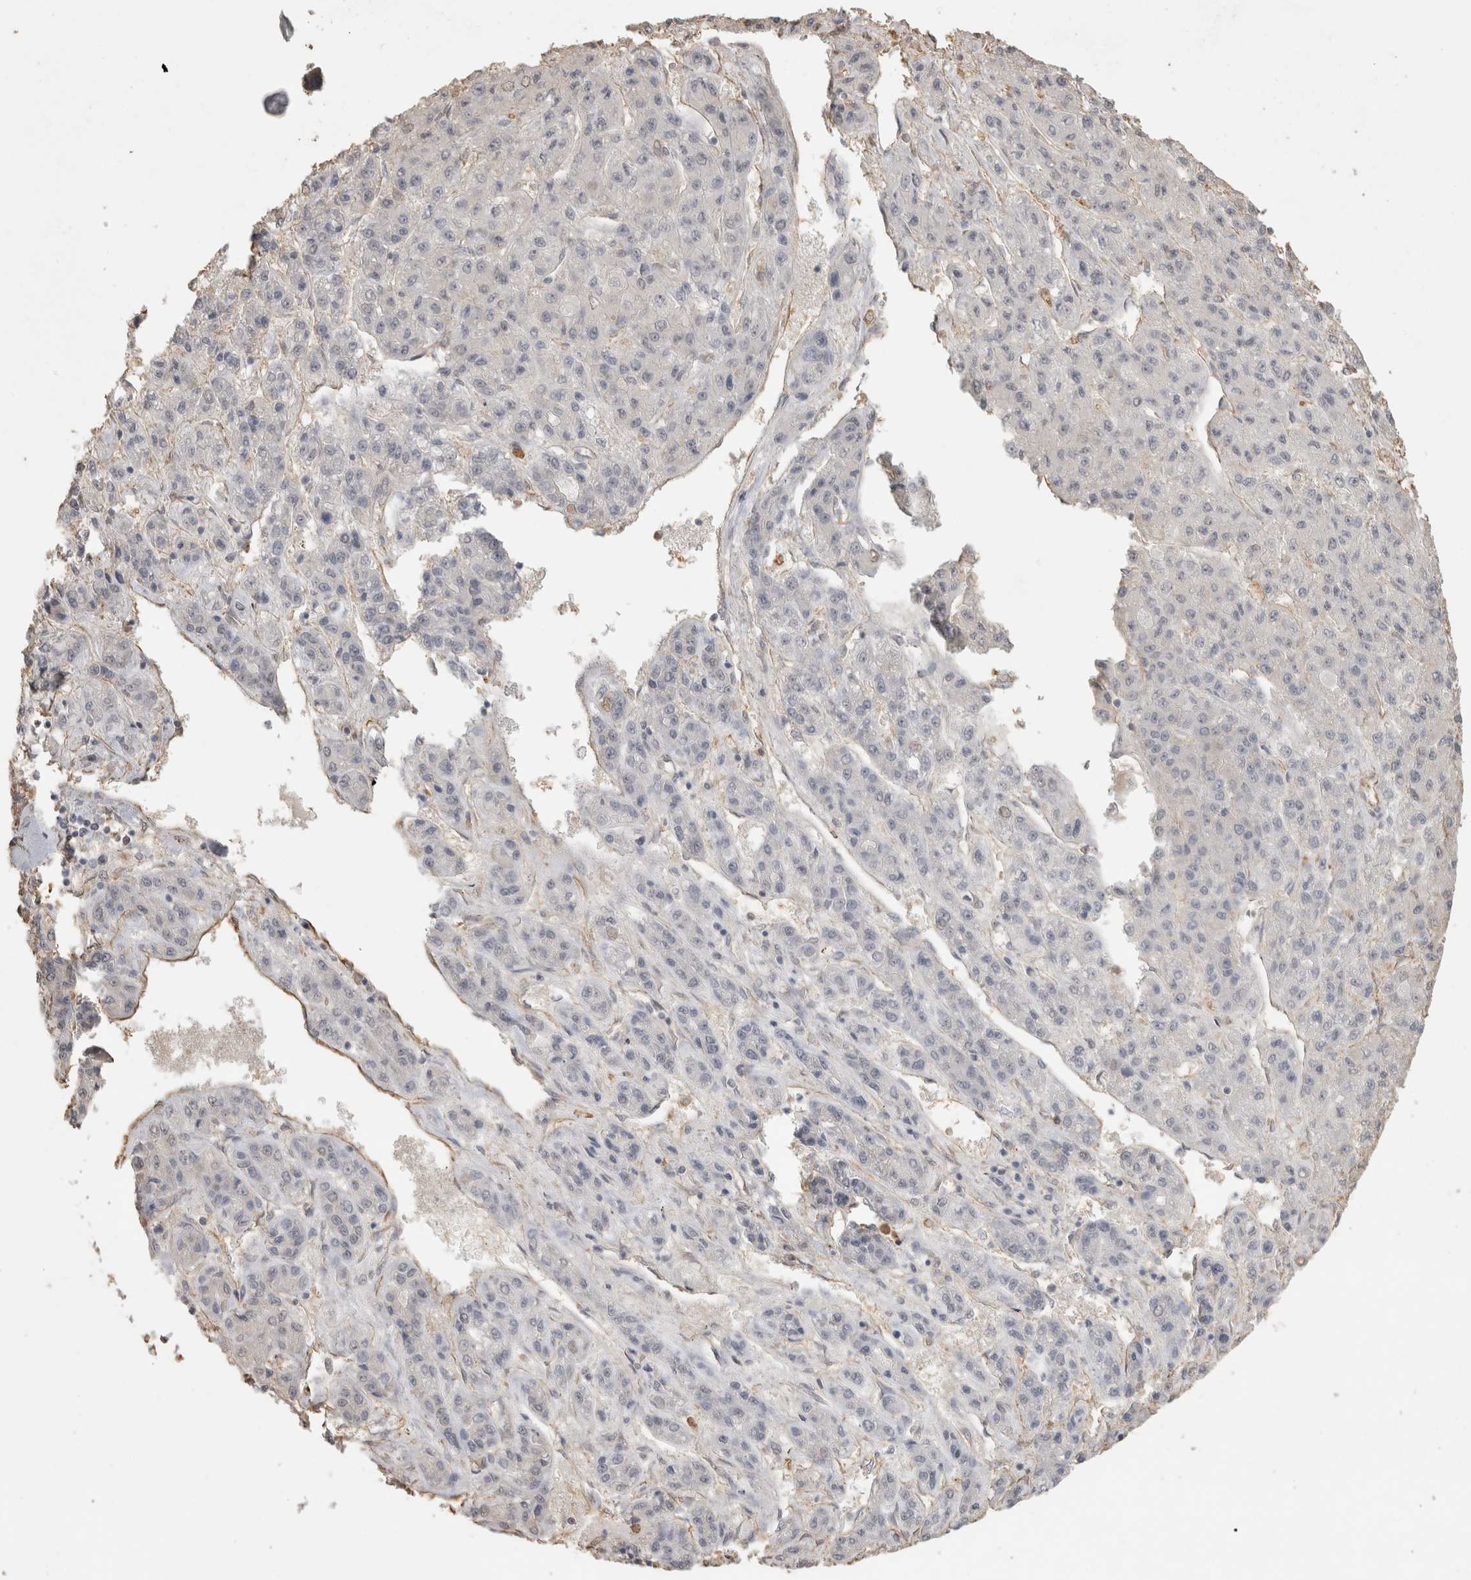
{"staining": {"intensity": "negative", "quantity": "none", "location": "none"}, "tissue": "liver cancer", "cell_type": "Tumor cells", "image_type": "cancer", "snomed": [{"axis": "morphology", "description": "Carcinoma, Hepatocellular, NOS"}, {"axis": "topography", "description": "Liver"}], "caption": "Tumor cells are negative for protein expression in human liver cancer.", "gene": "REPS2", "patient": {"sex": "male", "age": 70}}